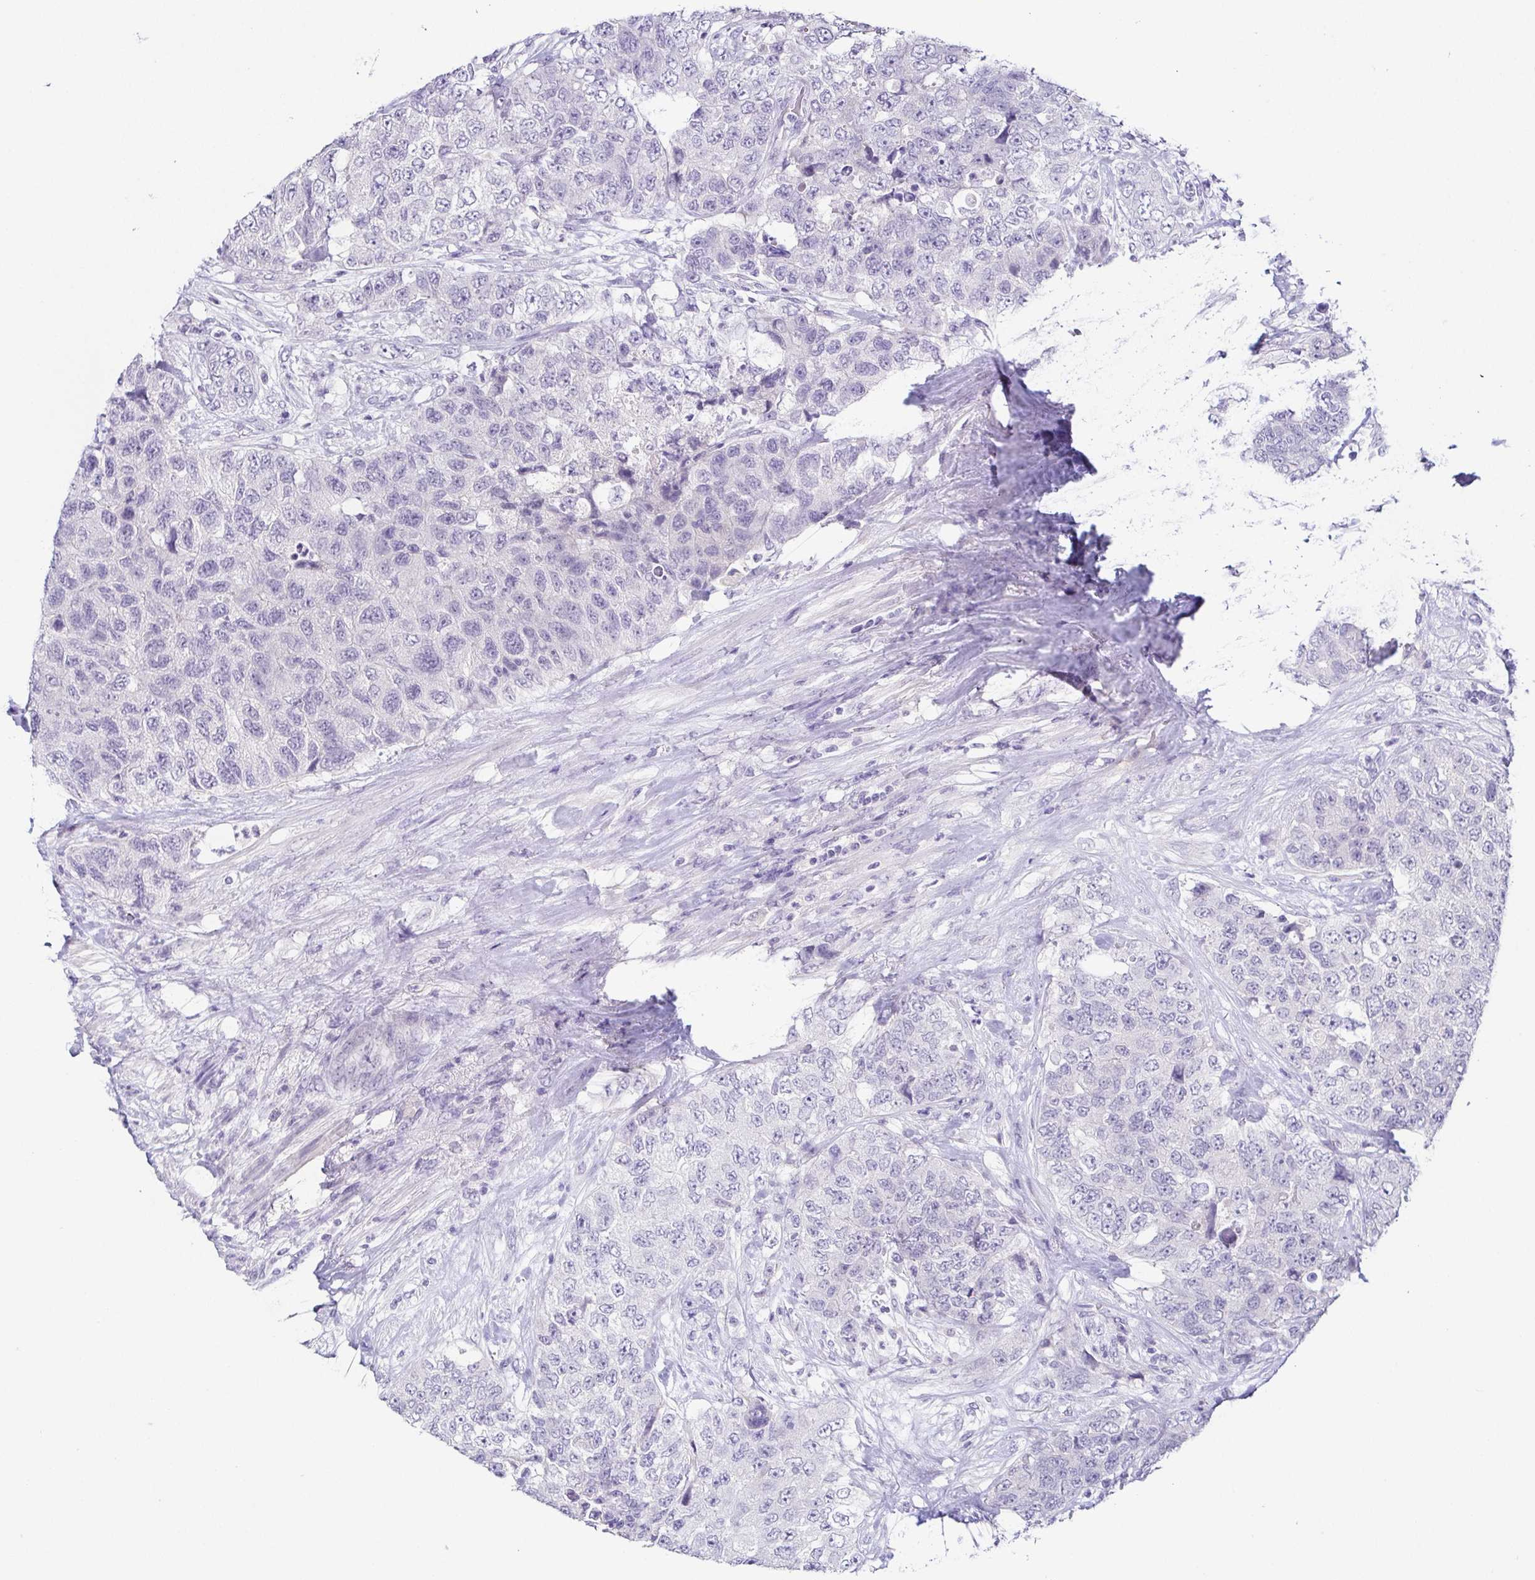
{"staining": {"intensity": "negative", "quantity": "none", "location": "none"}, "tissue": "urothelial cancer", "cell_type": "Tumor cells", "image_type": "cancer", "snomed": [{"axis": "morphology", "description": "Urothelial carcinoma, High grade"}, {"axis": "topography", "description": "Urinary bladder"}], "caption": "This is an immunohistochemistry (IHC) histopathology image of human high-grade urothelial carcinoma. There is no positivity in tumor cells.", "gene": "TP73", "patient": {"sex": "female", "age": 78}}